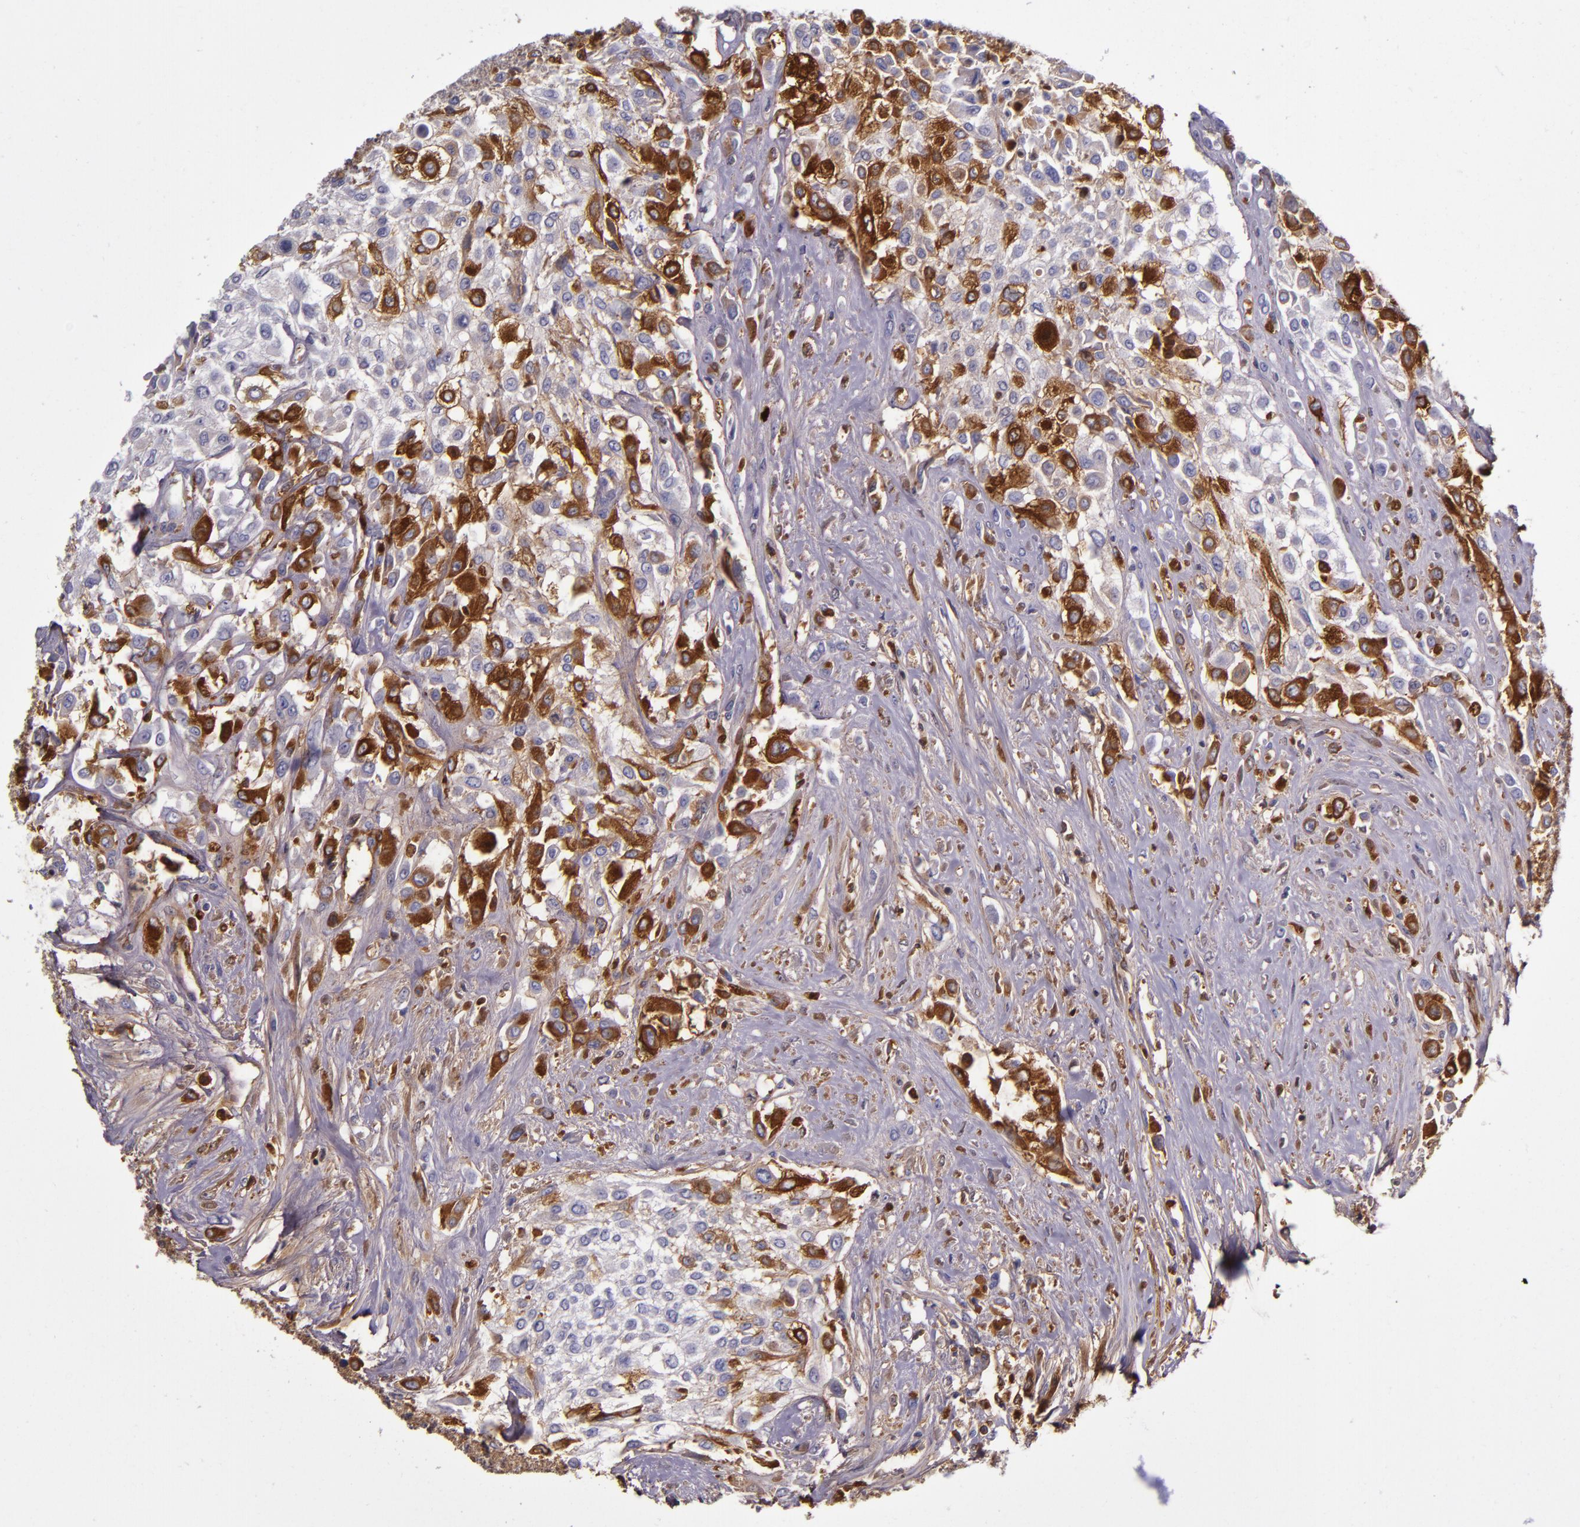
{"staining": {"intensity": "moderate", "quantity": "<25%", "location": "cytoplasmic/membranous"}, "tissue": "urothelial cancer", "cell_type": "Tumor cells", "image_type": "cancer", "snomed": [{"axis": "morphology", "description": "Urothelial carcinoma, High grade"}, {"axis": "topography", "description": "Urinary bladder"}], "caption": "High-grade urothelial carcinoma stained for a protein demonstrates moderate cytoplasmic/membranous positivity in tumor cells.", "gene": "CLEC3B", "patient": {"sex": "male", "age": 57}}